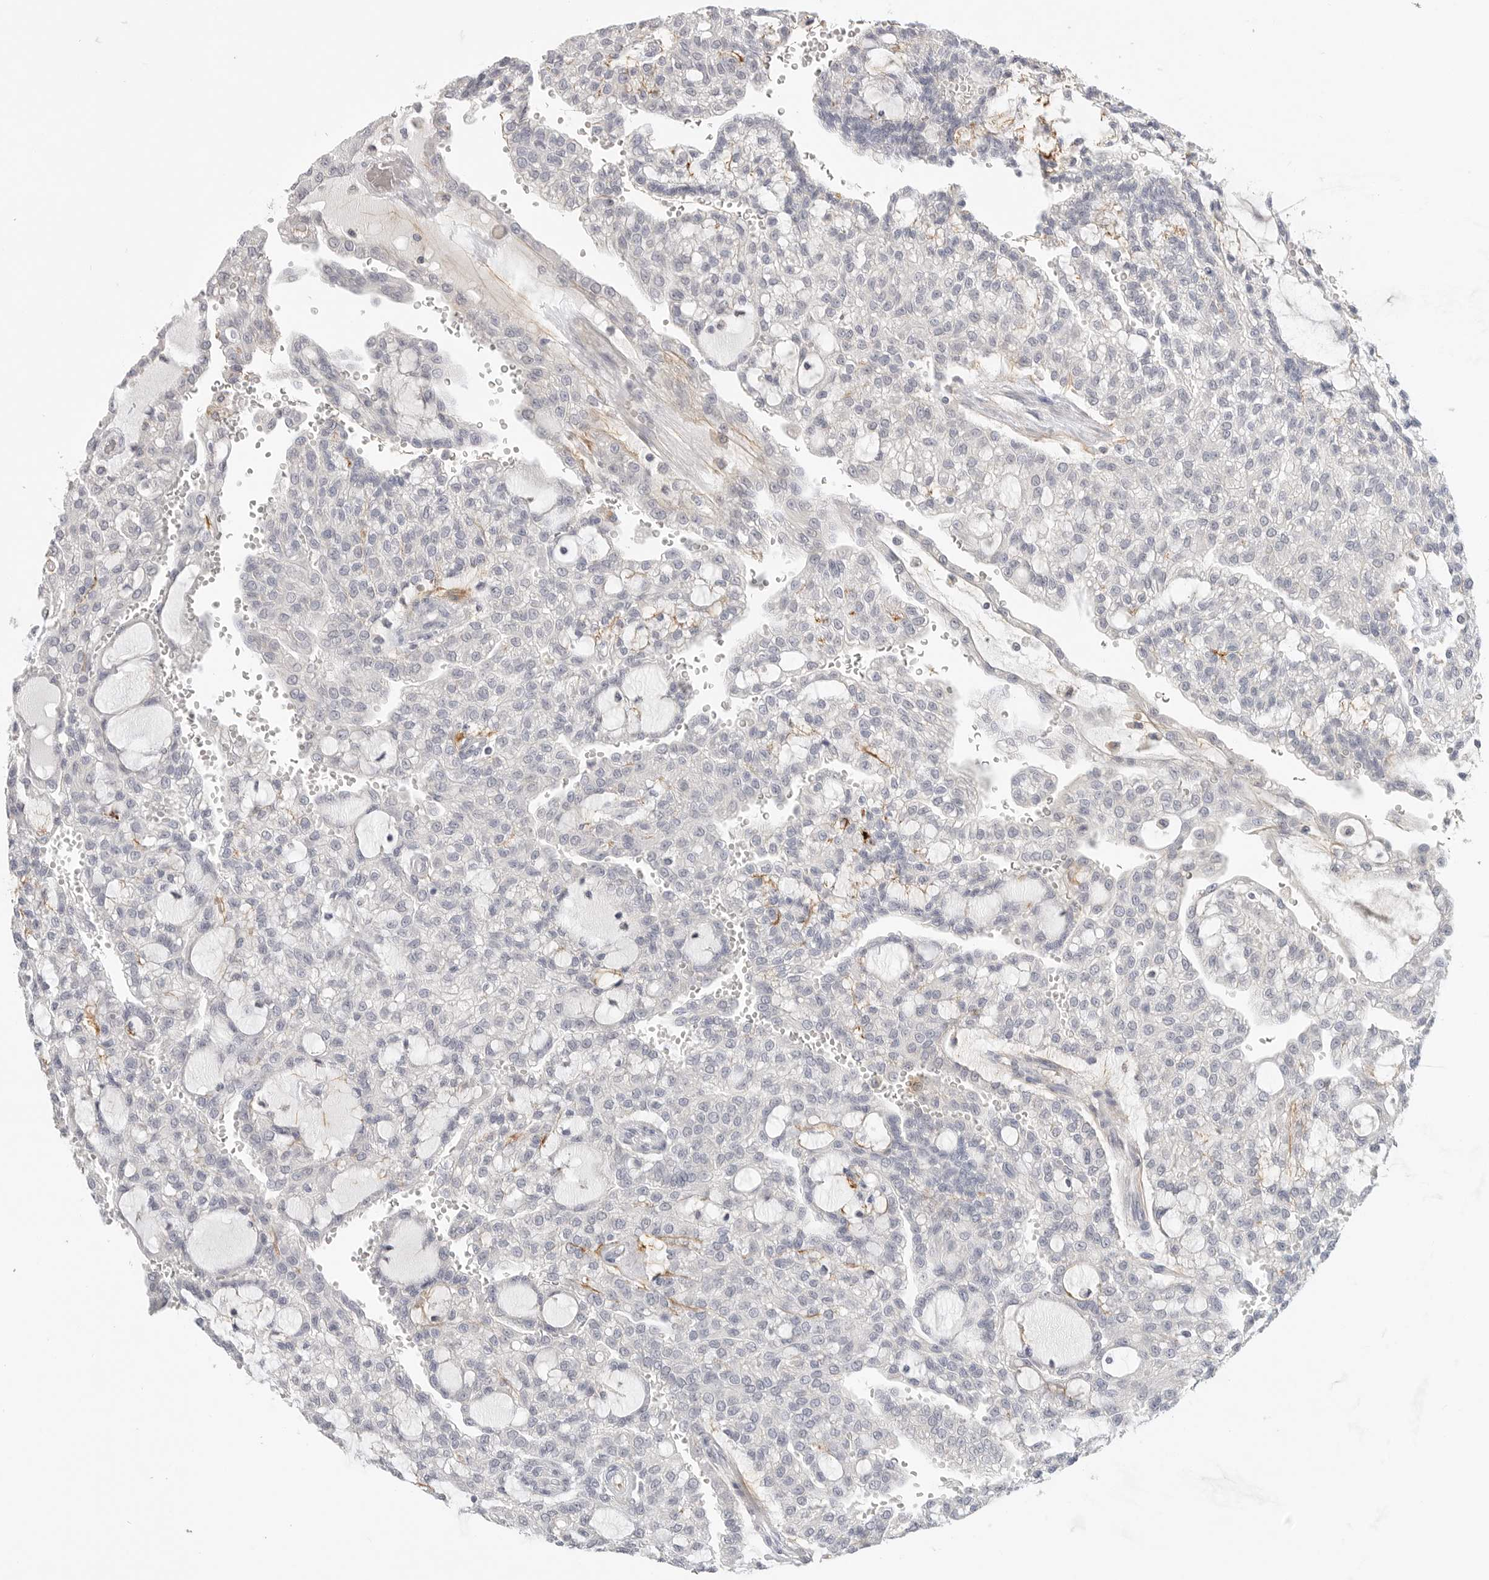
{"staining": {"intensity": "negative", "quantity": "none", "location": "none"}, "tissue": "renal cancer", "cell_type": "Tumor cells", "image_type": "cancer", "snomed": [{"axis": "morphology", "description": "Adenocarcinoma, NOS"}, {"axis": "topography", "description": "Kidney"}], "caption": "An immunohistochemistry (IHC) micrograph of adenocarcinoma (renal) is shown. There is no staining in tumor cells of adenocarcinoma (renal). The staining is performed using DAB (3,3'-diaminobenzidine) brown chromogen with nuclei counter-stained in using hematoxylin.", "gene": "FBN2", "patient": {"sex": "male", "age": 63}}